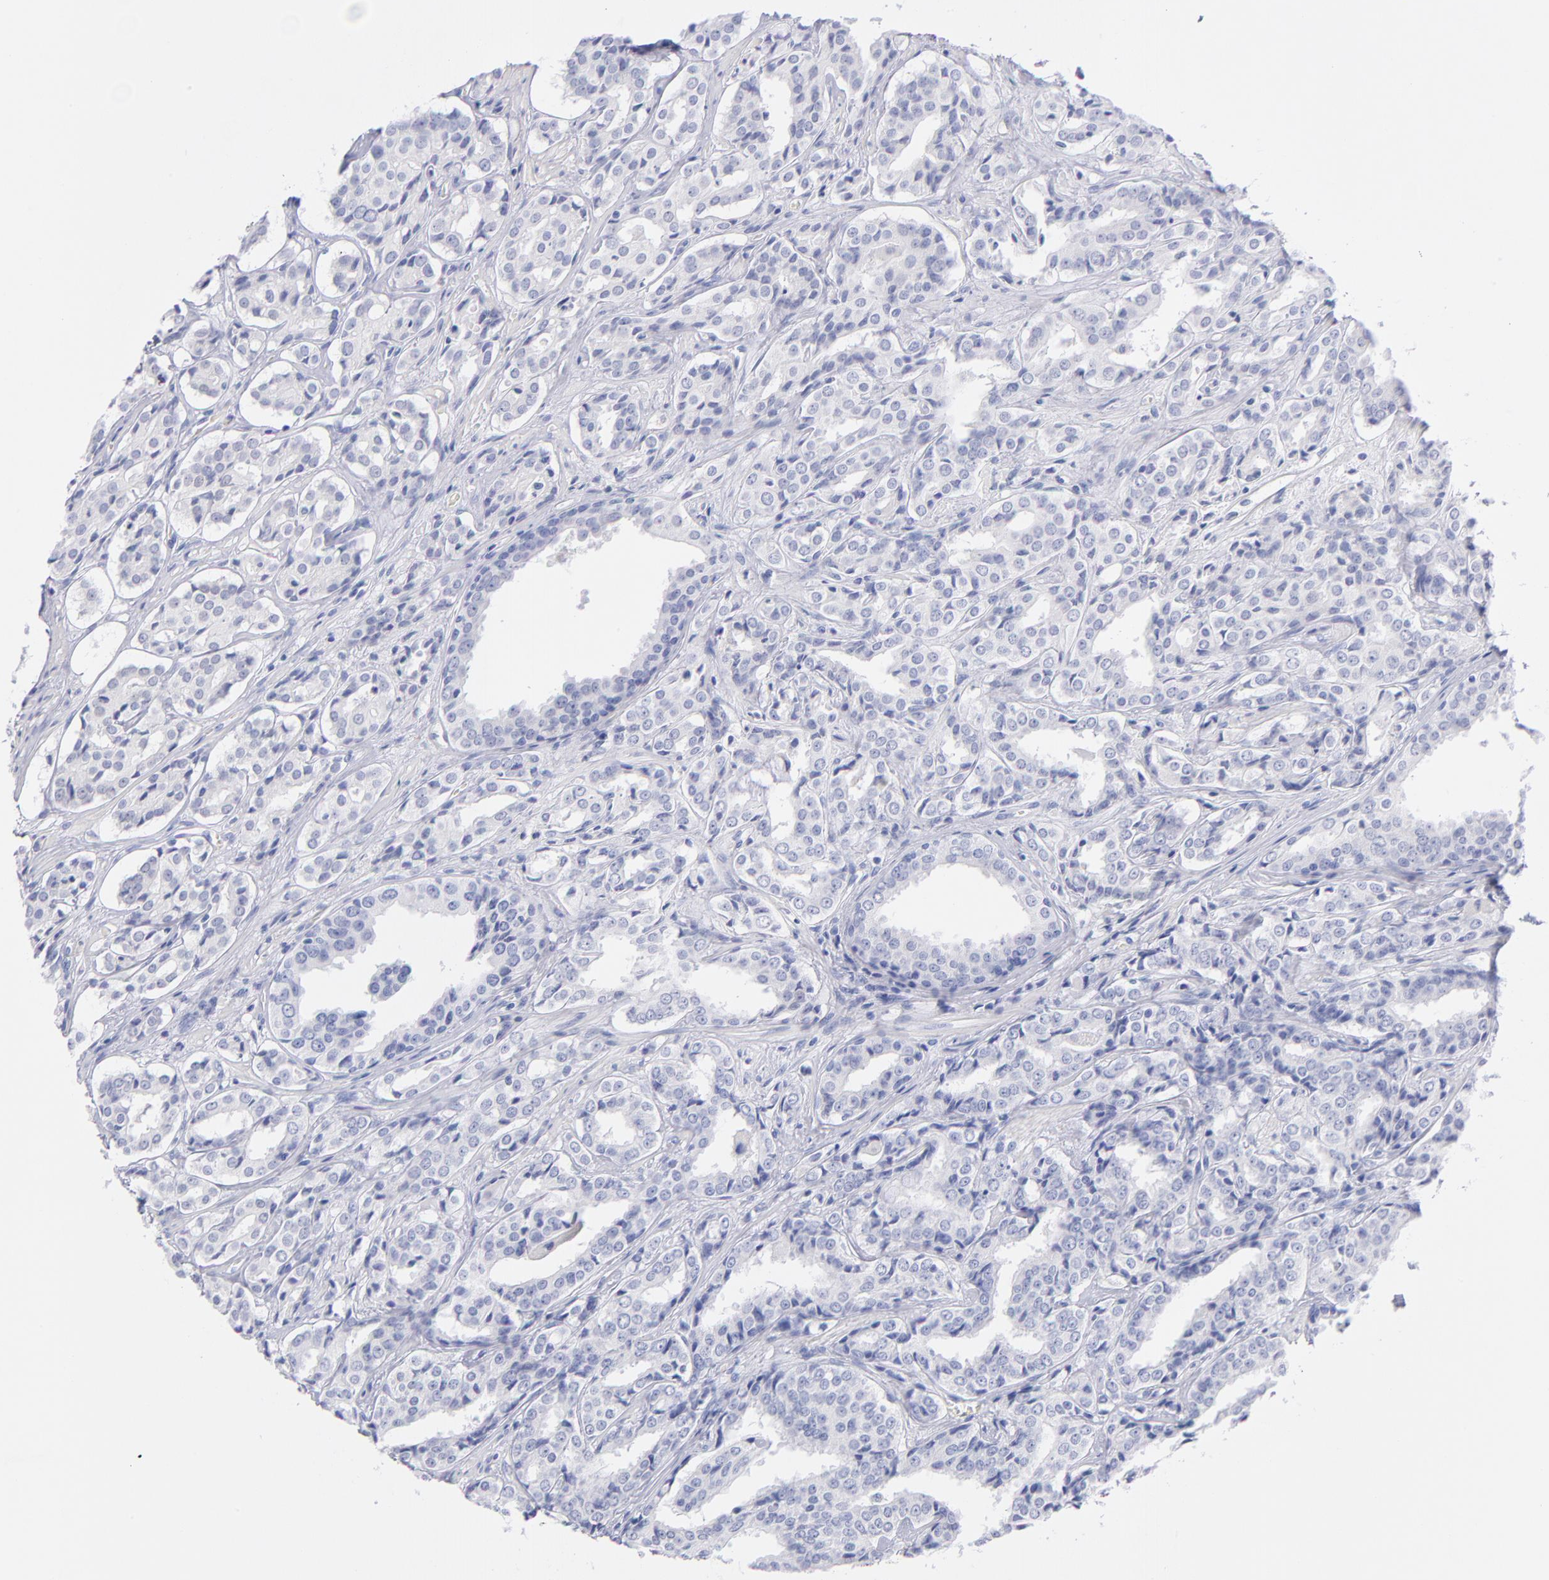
{"staining": {"intensity": "weak", "quantity": "<25%", "location": "cytoplasmic/membranous"}, "tissue": "prostate cancer", "cell_type": "Tumor cells", "image_type": "cancer", "snomed": [{"axis": "morphology", "description": "Adenocarcinoma, Medium grade"}, {"axis": "topography", "description": "Prostate"}], "caption": "Immunohistochemistry (IHC) micrograph of human medium-grade adenocarcinoma (prostate) stained for a protein (brown), which displays no expression in tumor cells.", "gene": "HP", "patient": {"sex": "male", "age": 60}}